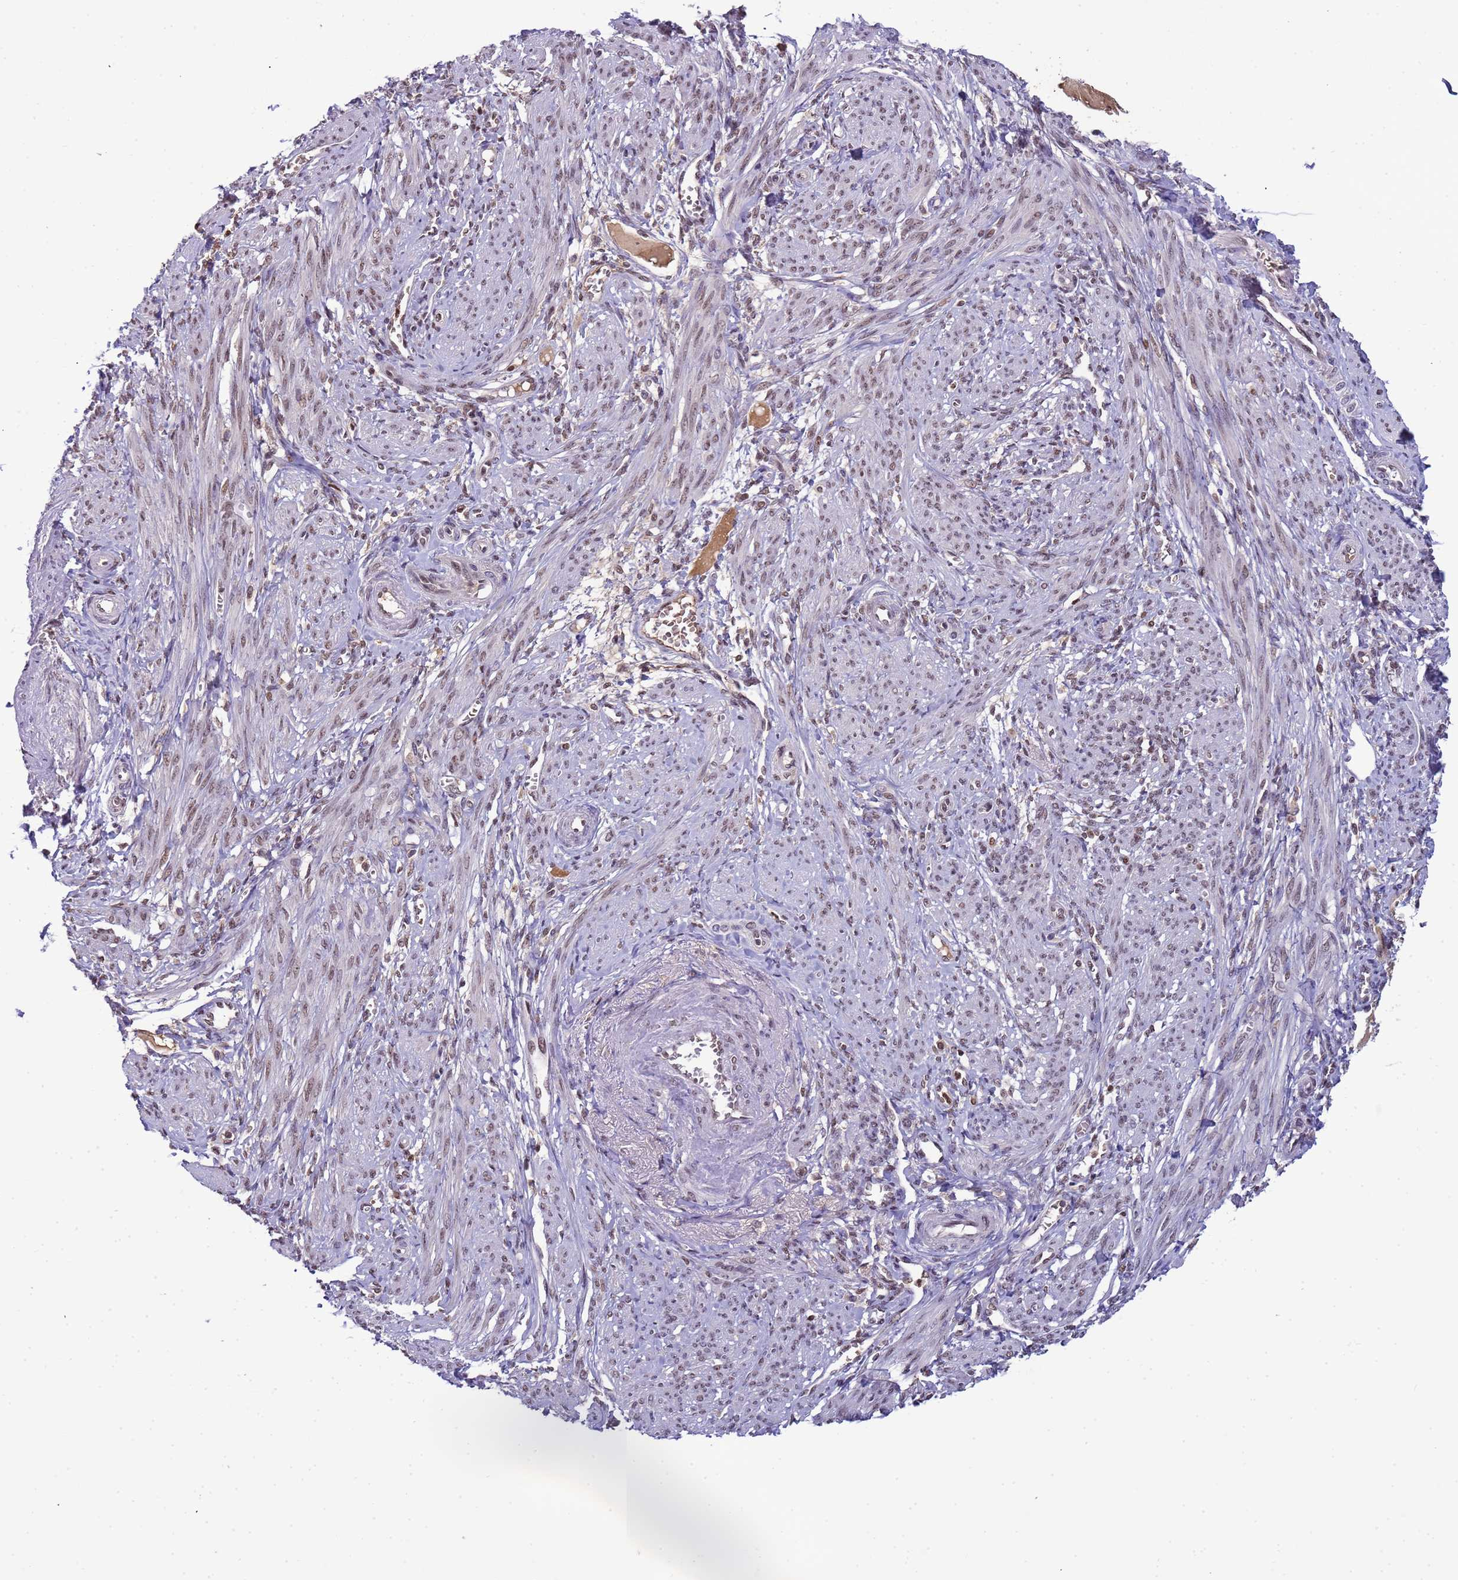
{"staining": {"intensity": "weak", "quantity": ">75%", "location": "nuclear"}, "tissue": "smooth muscle", "cell_type": "Smooth muscle cells", "image_type": "normal", "snomed": [{"axis": "morphology", "description": "Normal tissue, NOS"}, {"axis": "topography", "description": "Smooth muscle"}], "caption": "Smooth muscle stained with immunohistochemistry (IHC) exhibits weak nuclear positivity in approximately >75% of smooth muscle cells.", "gene": "CD53", "patient": {"sex": "female", "age": 39}}